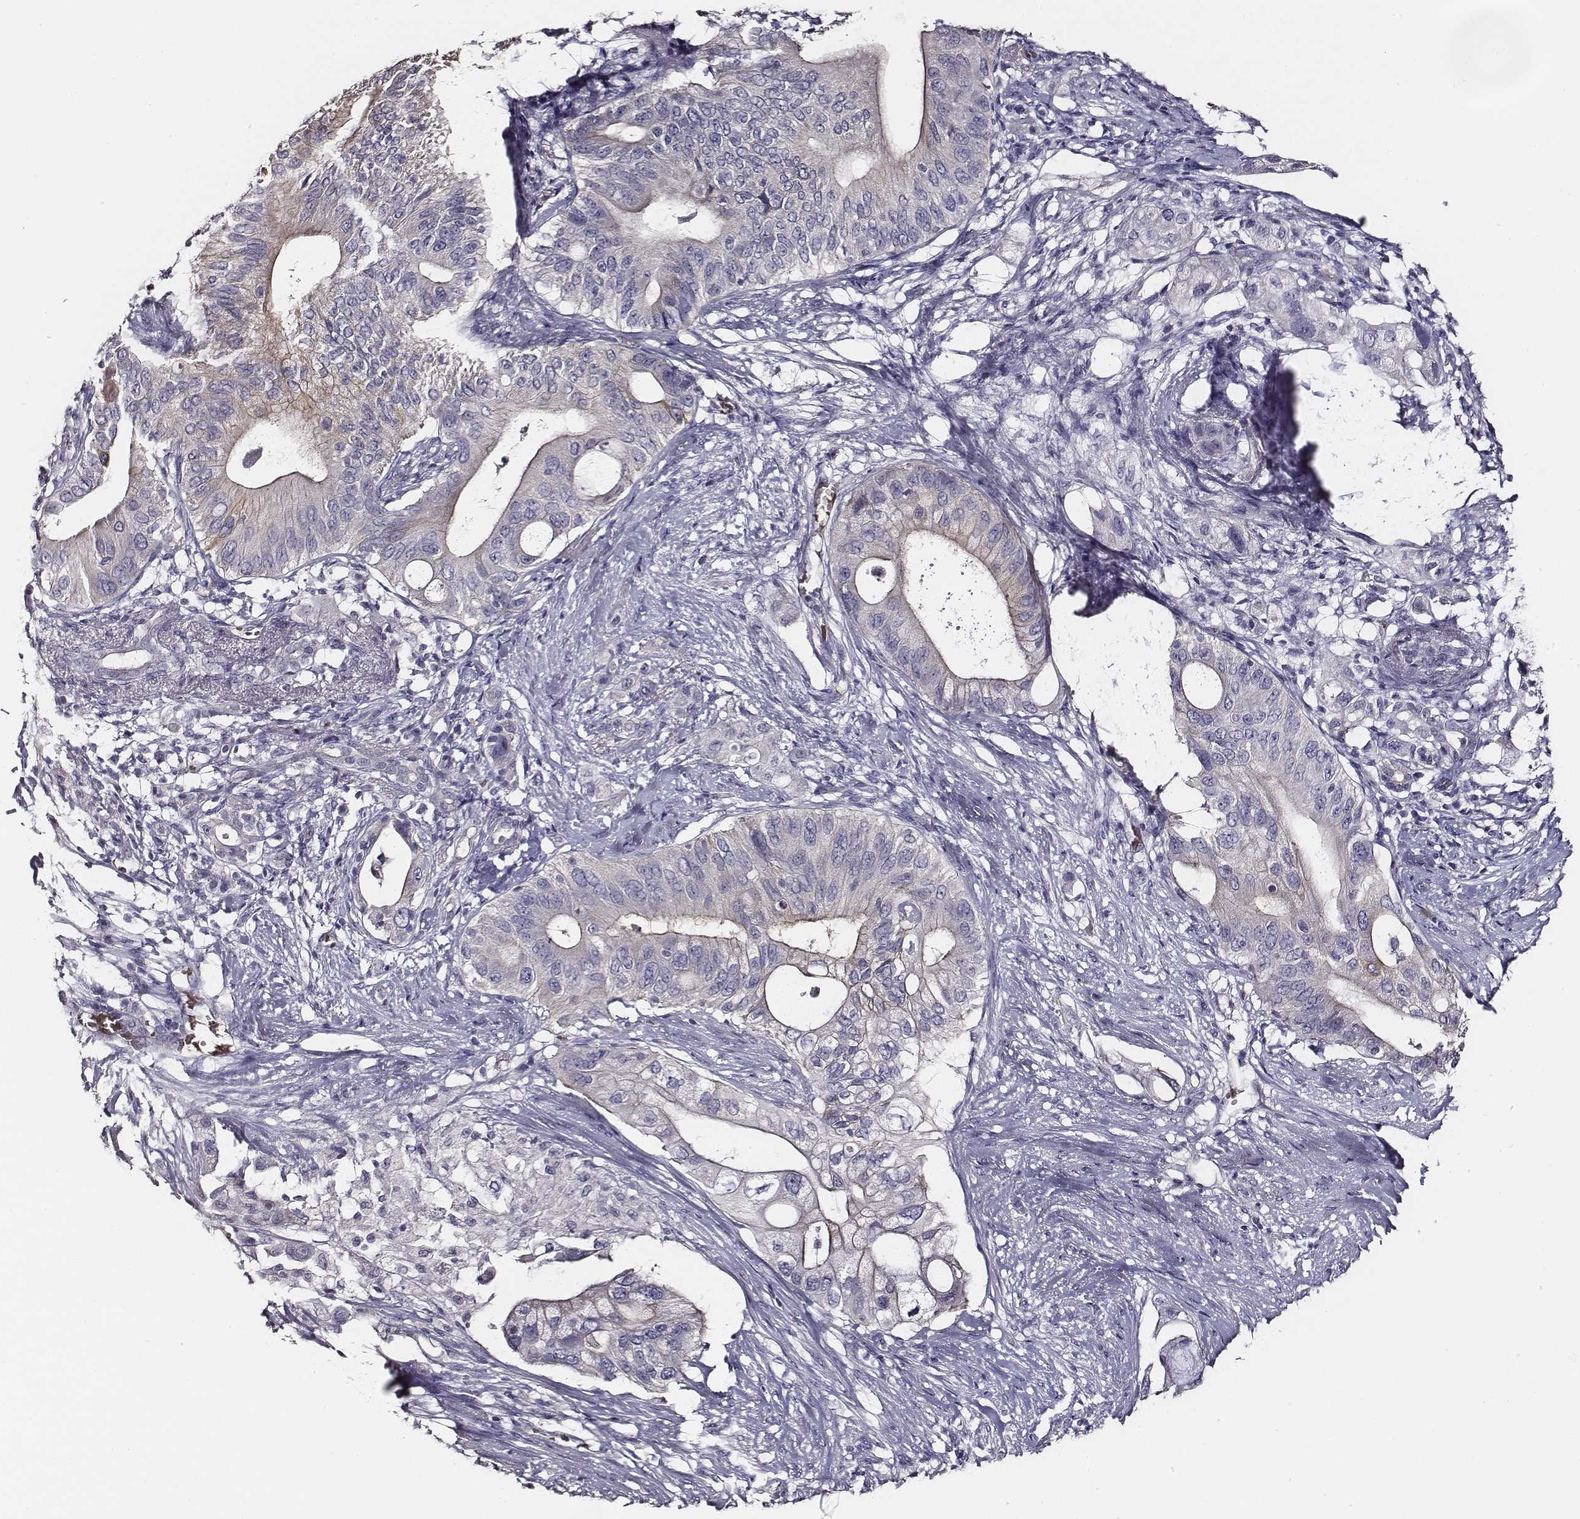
{"staining": {"intensity": "negative", "quantity": "none", "location": "none"}, "tissue": "pancreatic cancer", "cell_type": "Tumor cells", "image_type": "cancer", "snomed": [{"axis": "morphology", "description": "Adenocarcinoma, NOS"}, {"axis": "topography", "description": "Pancreas"}], "caption": "IHC of pancreatic adenocarcinoma displays no expression in tumor cells.", "gene": "AADAT", "patient": {"sex": "female", "age": 72}}